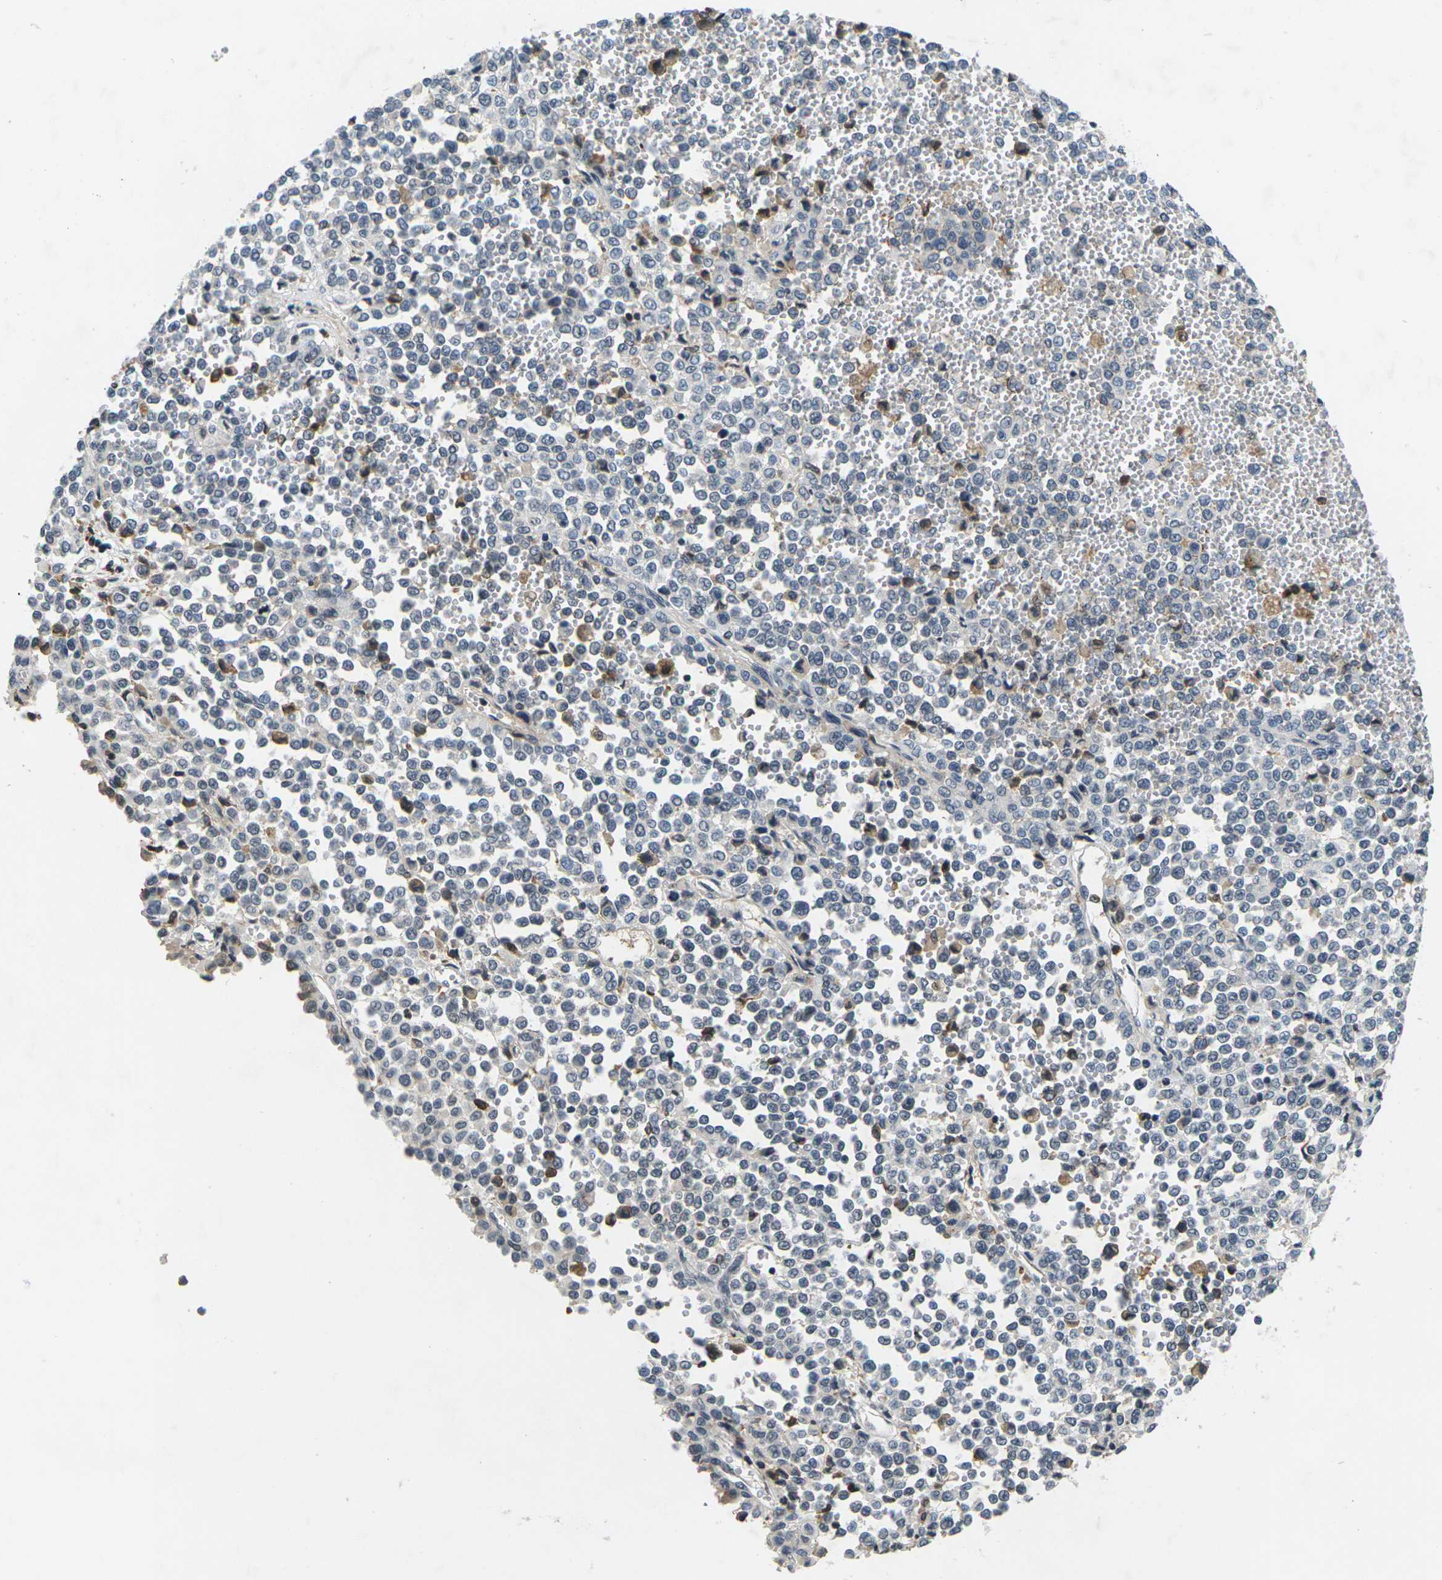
{"staining": {"intensity": "negative", "quantity": "none", "location": "none"}, "tissue": "melanoma", "cell_type": "Tumor cells", "image_type": "cancer", "snomed": [{"axis": "morphology", "description": "Malignant melanoma, Metastatic site"}, {"axis": "topography", "description": "Pancreas"}], "caption": "Human melanoma stained for a protein using IHC exhibits no expression in tumor cells.", "gene": "C1QC", "patient": {"sex": "female", "age": 30}}